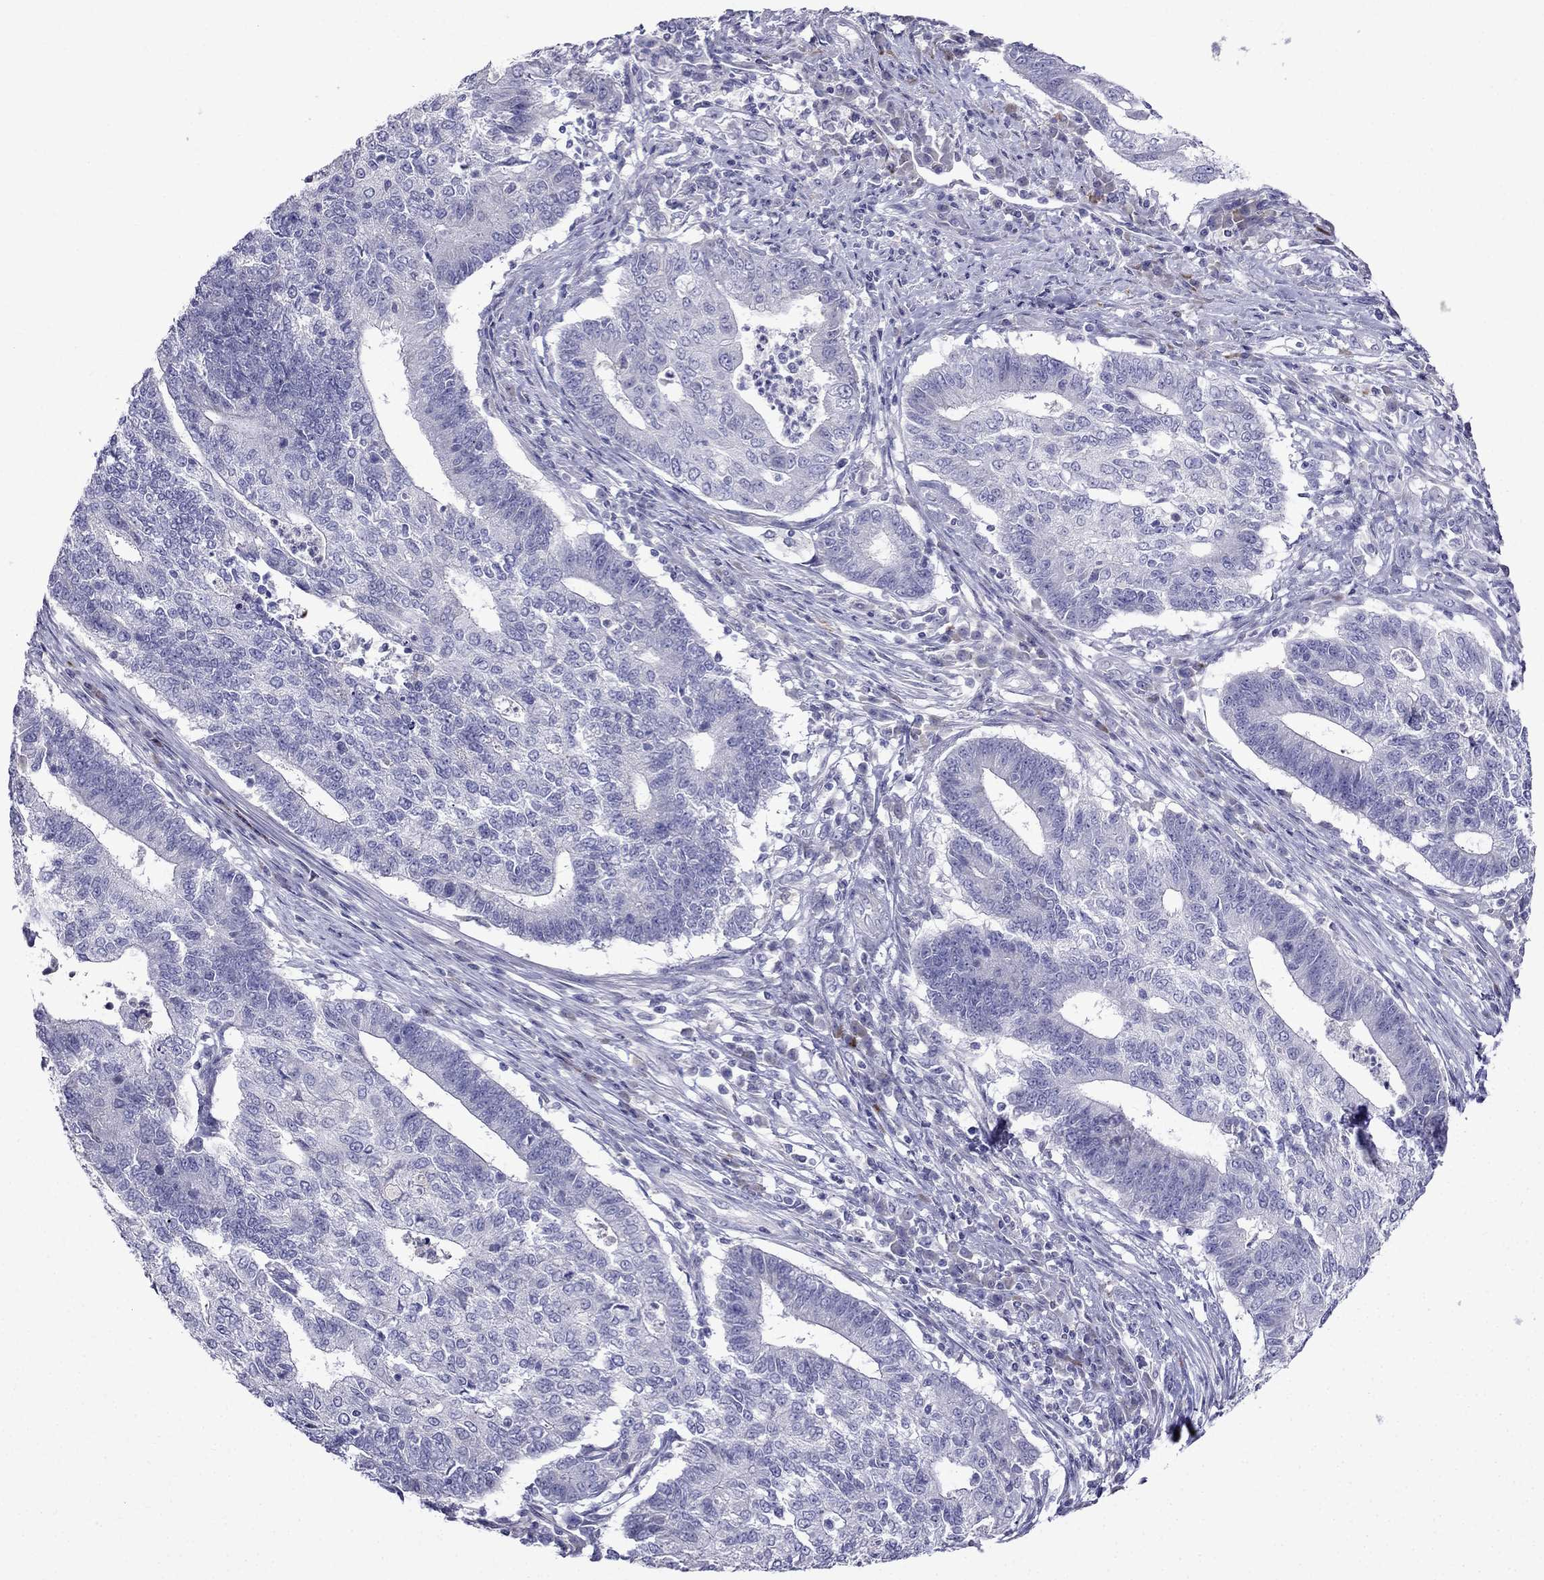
{"staining": {"intensity": "negative", "quantity": "none", "location": "none"}, "tissue": "endometrial cancer", "cell_type": "Tumor cells", "image_type": "cancer", "snomed": [{"axis": "morphology", "description": "Adenocarcinoma, NOS"}, {"axis": "topography", "description": "Uterus"}, {"axis": "topography", "description": "Endometrium"}], "caption": "High magnification brightfield microscopy of endometrial adenocarcinoma stained with DAB (3,3'-diaminobenzidine) (brown) and counterstained with hematoxylin (blue): tumor cells show no significant staining.", "gene": "PATE1", "patient": {"sex": "female", "age": 54}}